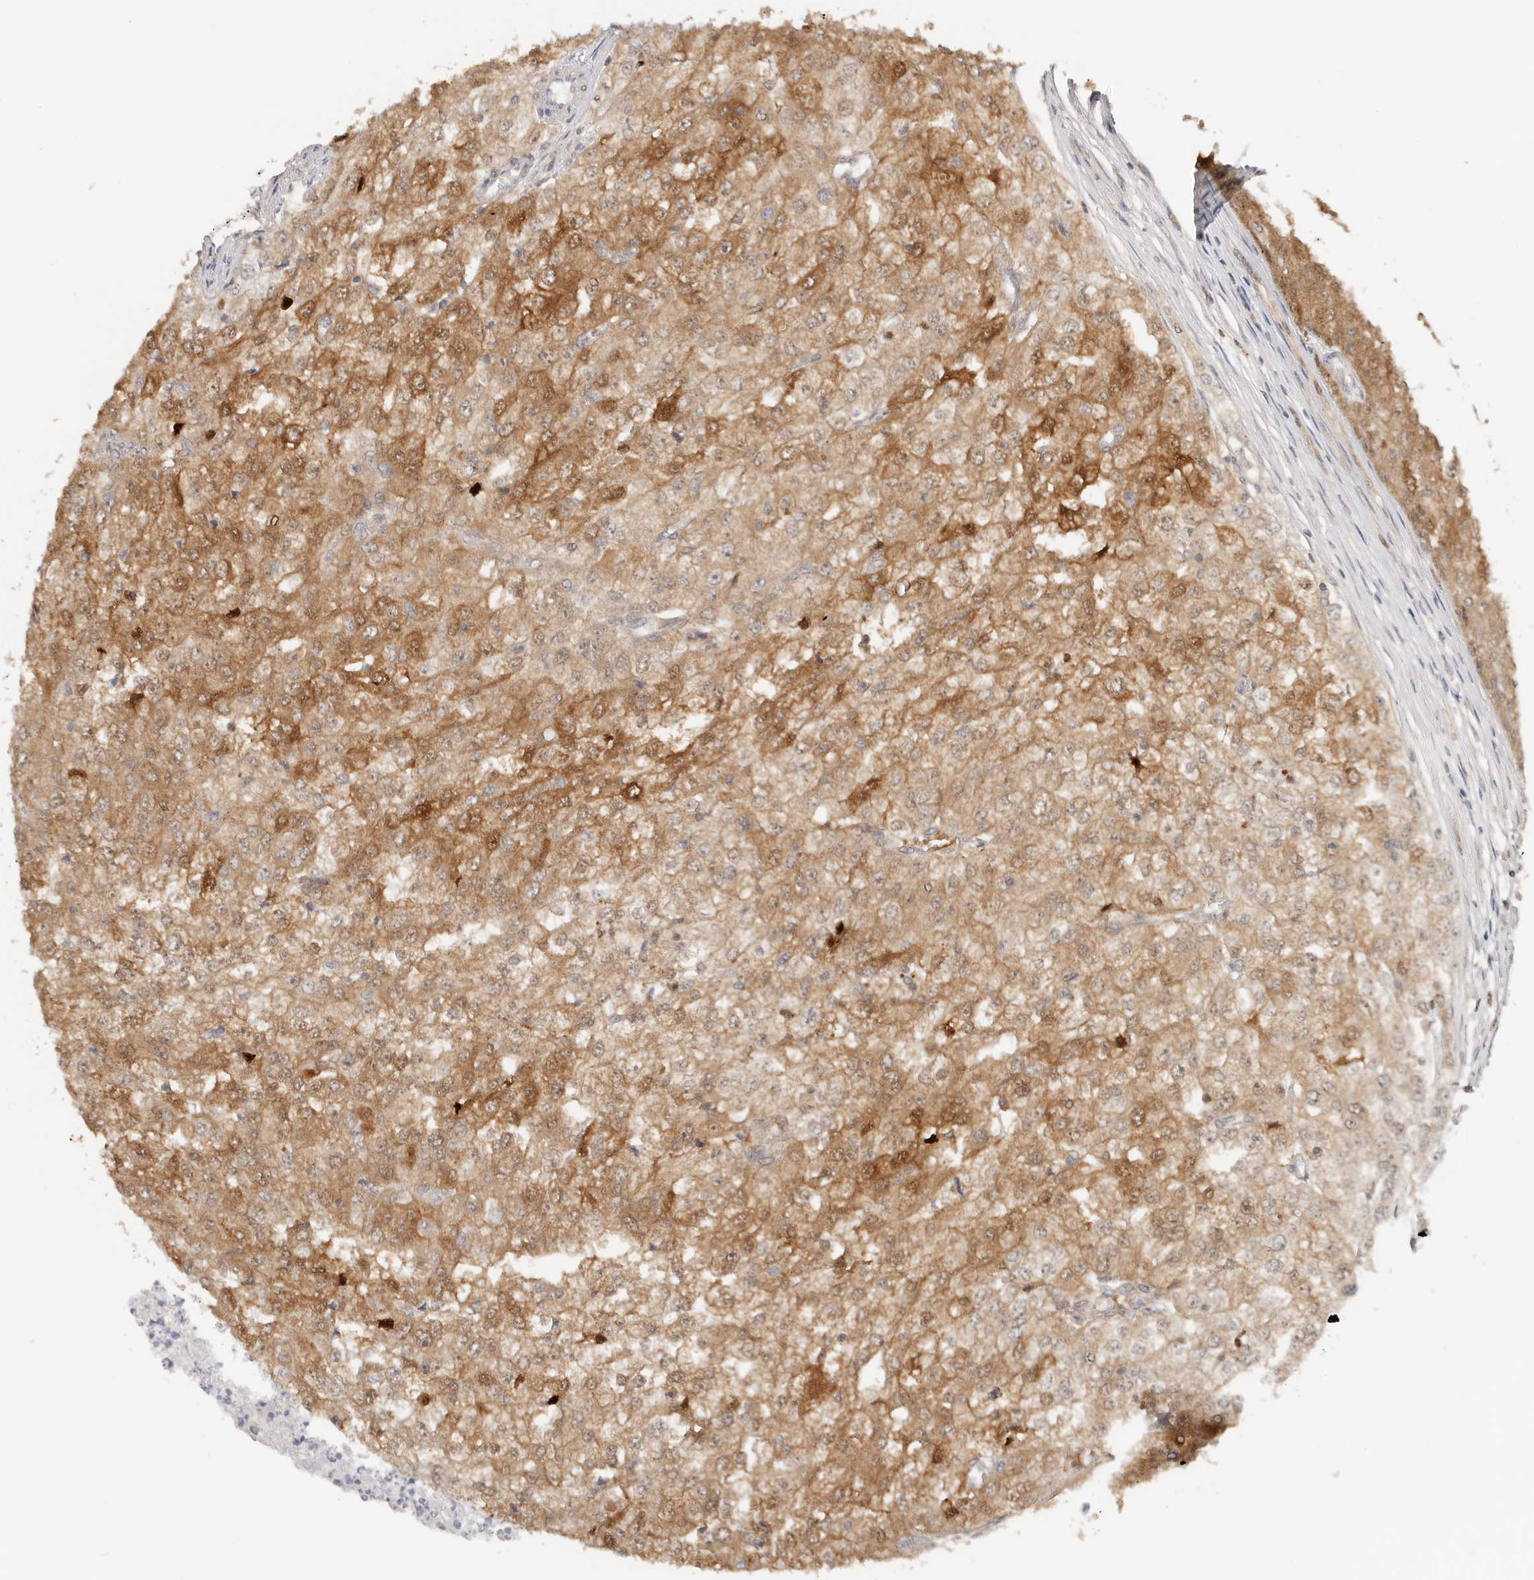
{"staining": {"intensity": "moderate", "quantity": ">75%", "location": "cytoplasmic/membranous"}, "tissue": "renal cancer", "cell_type": "Tumor cells", "image_type": "cancer", "snomed": [{"axis": "morphology", "description": "Adenocarcinoma, NOS"}, {"axis": "topography", "description": "Kidney"}], "caption": "The histopathology image displays staining of adenocarcinoma (renal), revealing moderate cytoplasmic/membranous protein positivity (brown color) within tumor cells.", "gene": "LARP7", "patient": {"sex": "female", "age": 54}}